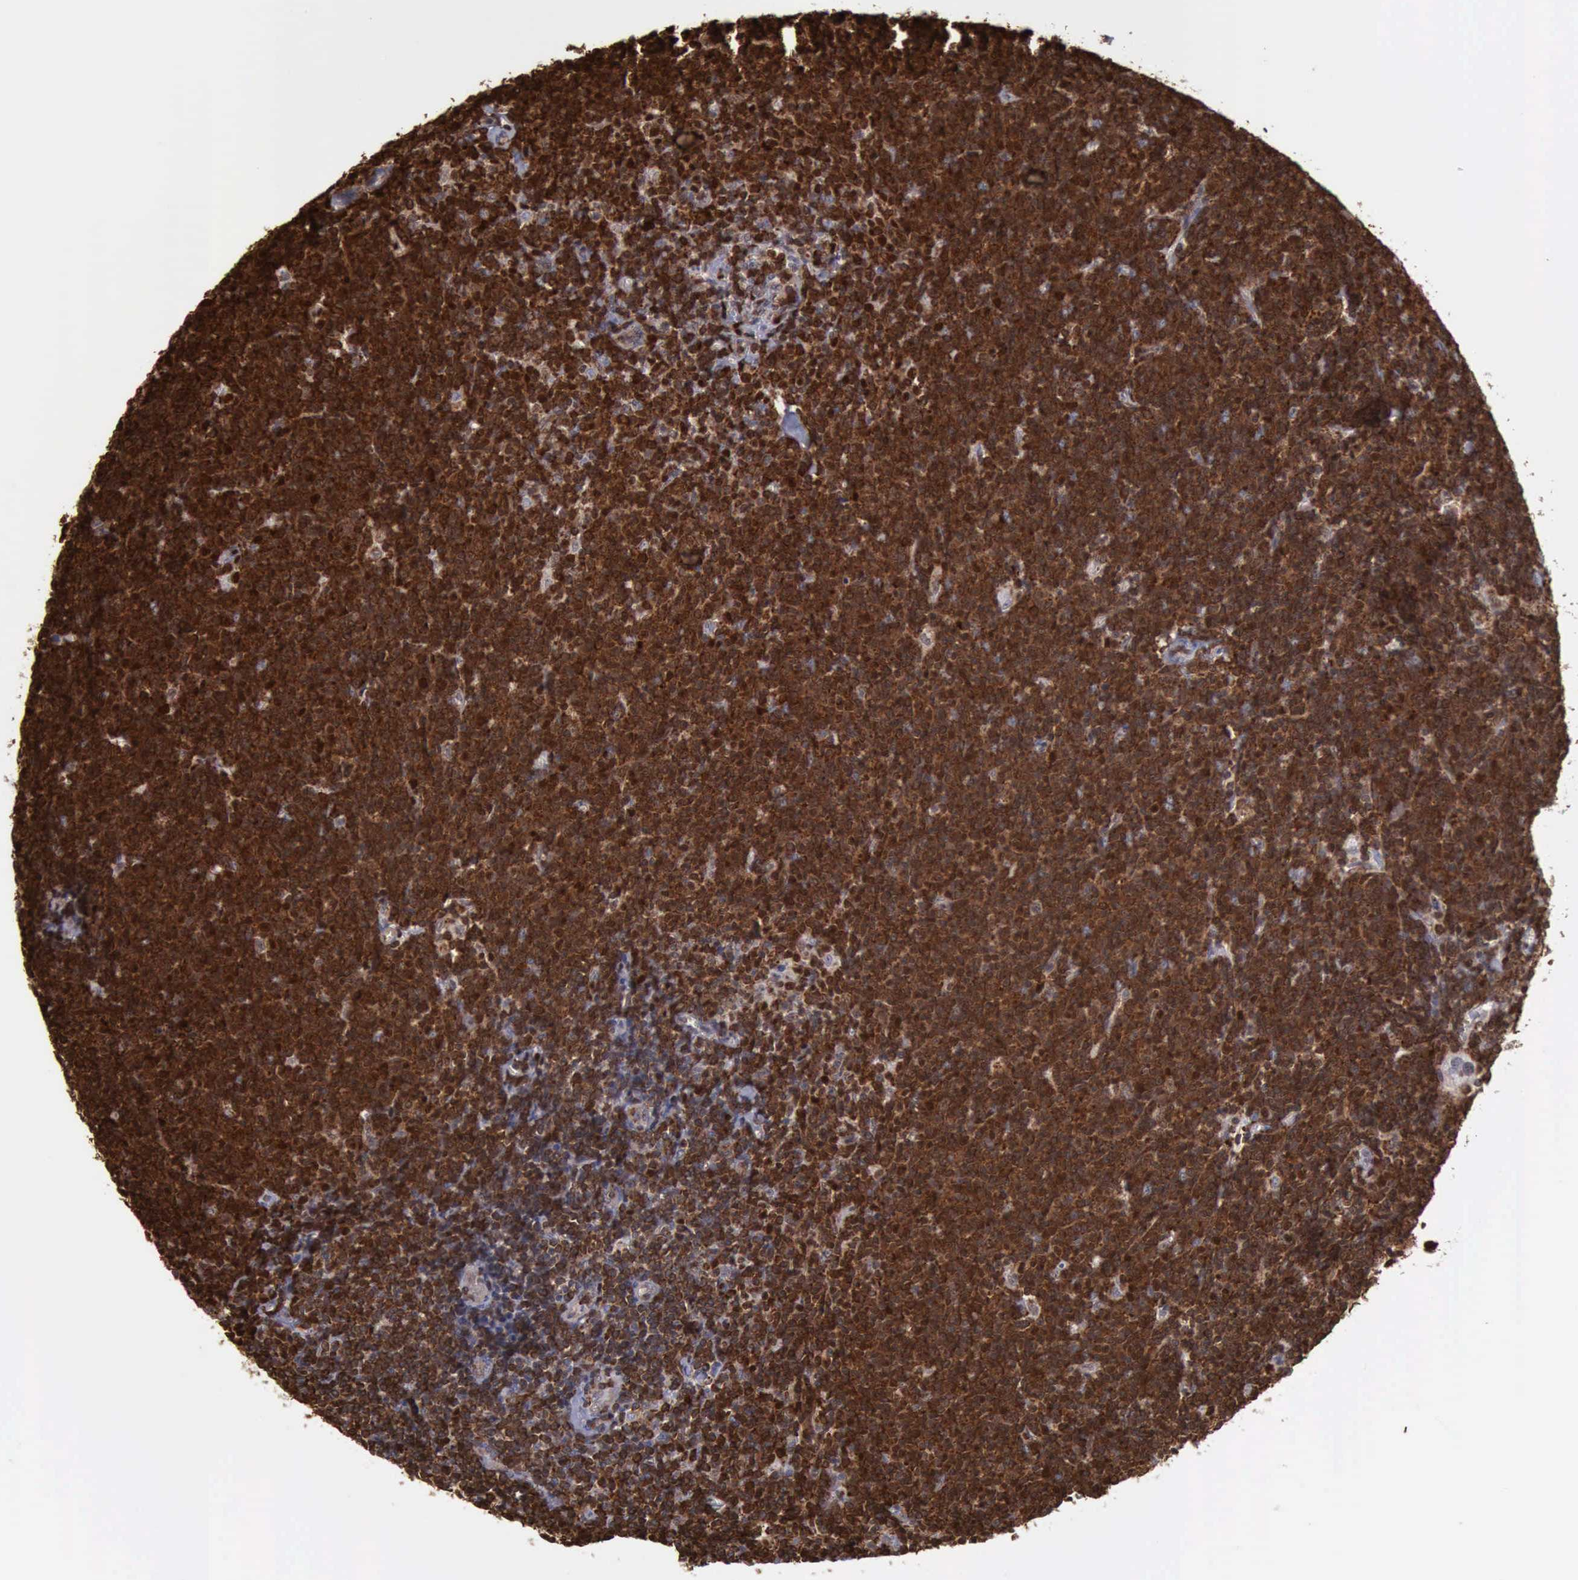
{"staining": {"intensity": "strong", "quantity": ">75%", "location": "cytoplasmic/membranous,nuclear"}, "tissue": "lymphoma", "cell_type": "Tumor cells", "image_type": "cancer", "snomed": [{"axis": "morphology", "description": "Malignant lymphoma, non-Hodgkin's type, Low grade"}, {"axis": "topography", "description": "Lymph node"}], "caption": "DAB (3,3'-diaminobenzidine) immunohistochemical staining of lymphoma displays strong cytoplasmic/membranous and nuclear protein expression in about >75% of tumor cells.", "gene": "PDCD4", "patient": {"sex": "male", "age": 65}}